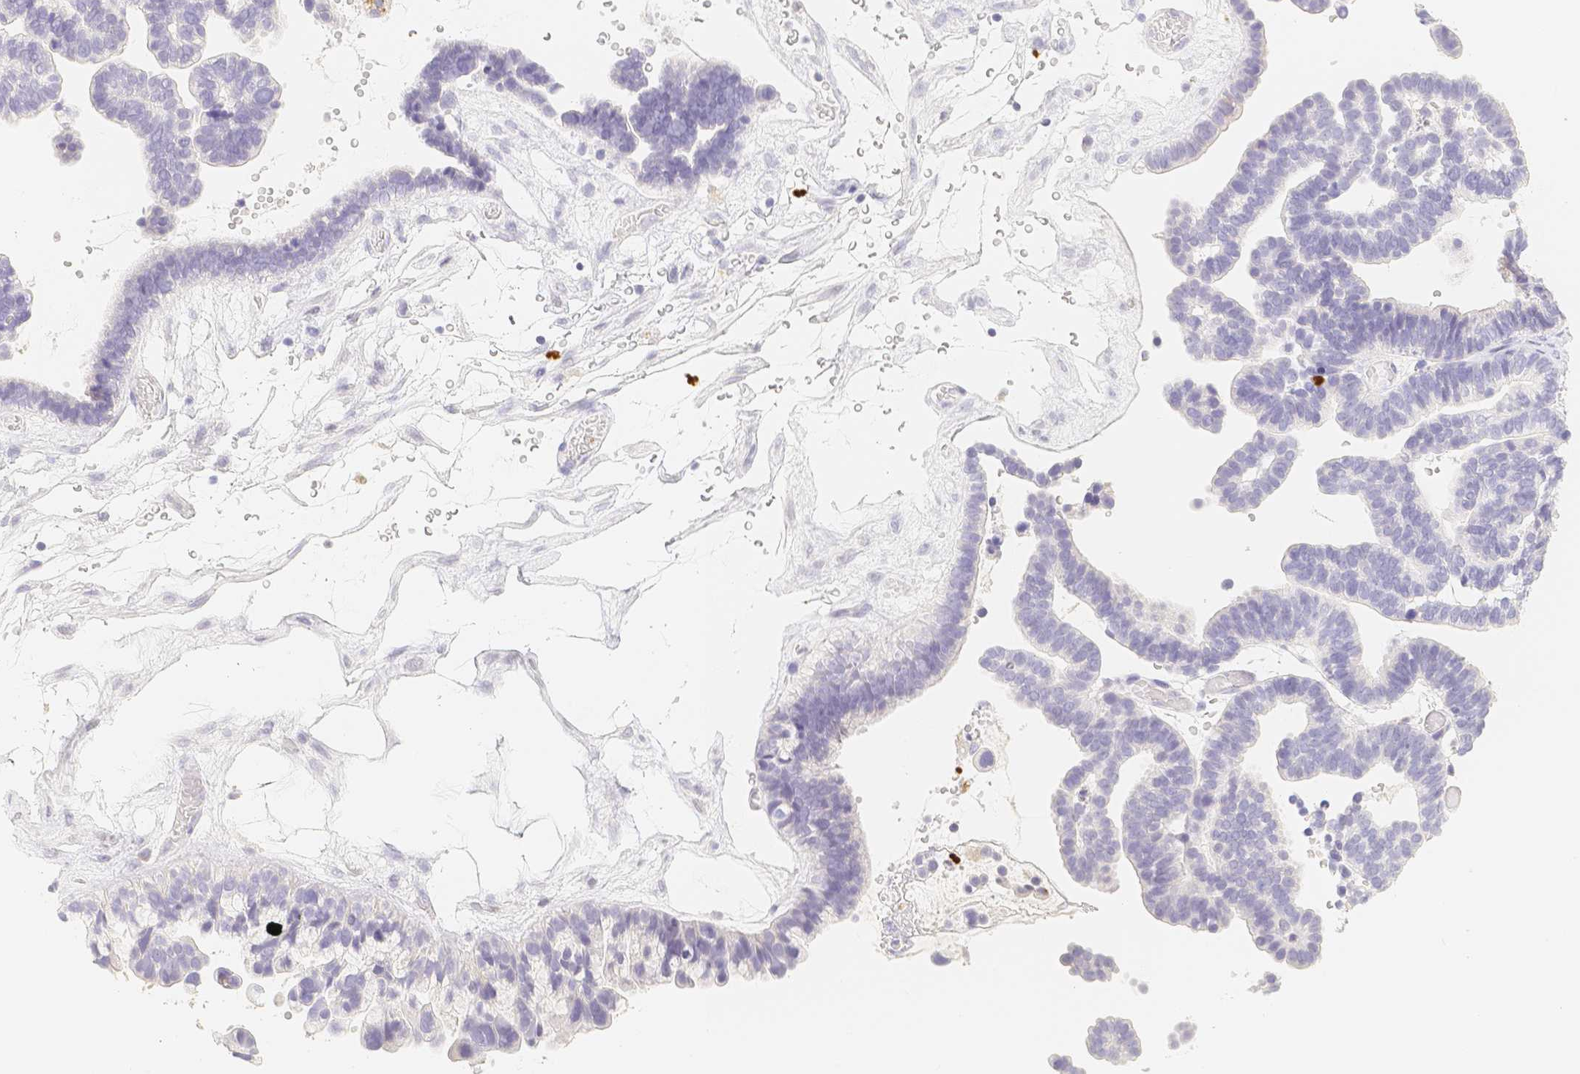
{"staining": {"intensity": "negative", "quantity": "none", "location": "none"}, "tissue": "ovarian cancer", "cell_type": "Tumor cells", "image_type": "cancer", "snomed": [{"axis": "morphology", "description": "Cystadenocarcinoma, serous, NOS"}, {"axis": "topography", "description": "Ovary"}], "caption": "The image displays no staining of tumor cells in ovarian cancer.", "gene": "PADI4", "patient": {"sex": "female", "age": 56}}